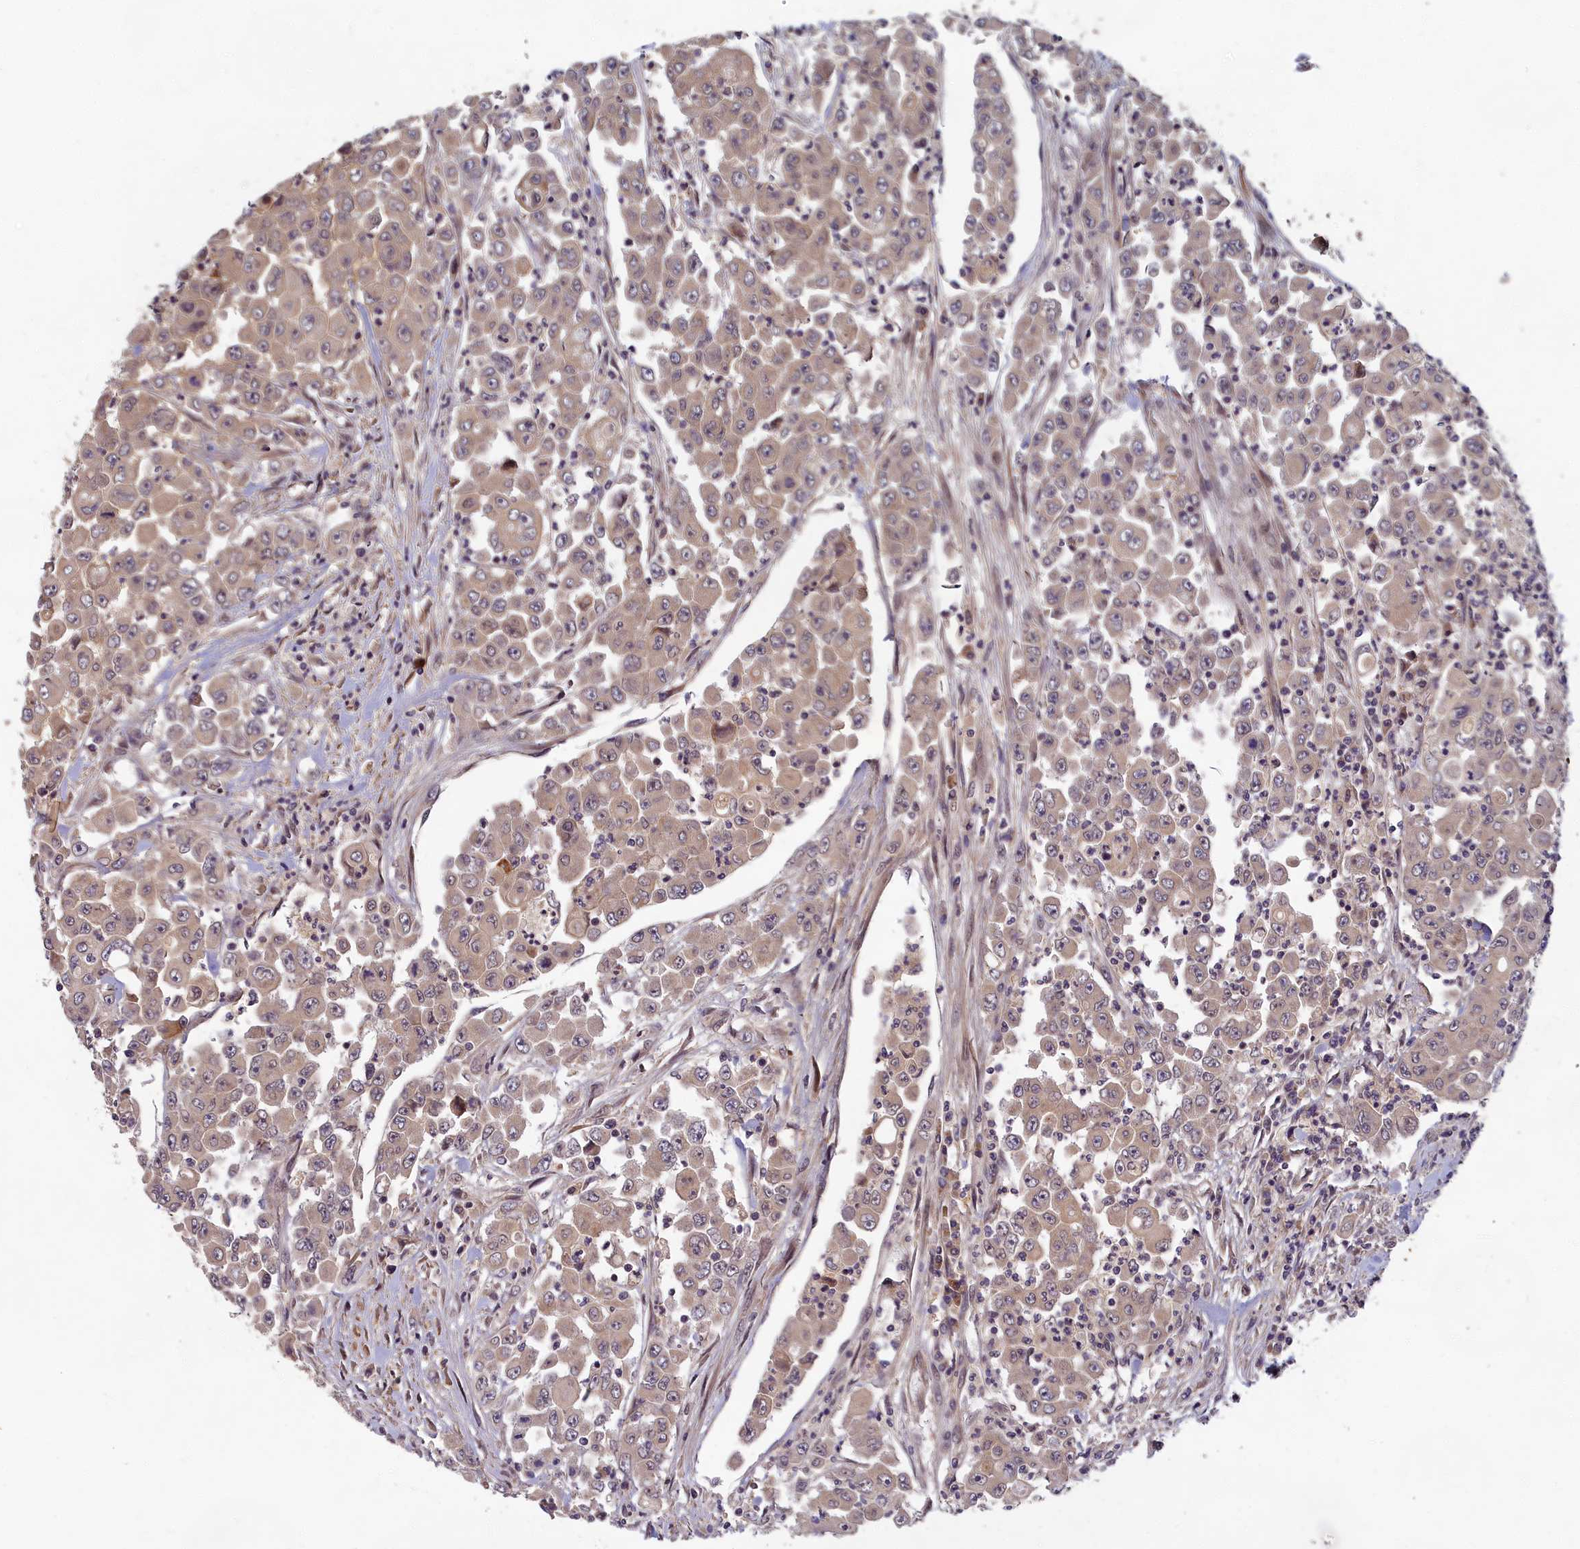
{"staining": {"intensity": "weak", "quantity": "<25%", "location": "cytoplasmic/membranous"}, "tissue": "colorectal cancer", "cell_type": "Tumor cells", "image_type": "cancer", "snomed": [{"axis": "morphology", "description": "Adenocarcinoma, NOS"}, {"axis": "topography", "description": "Colon"}], "caption": "This is an IHC histopathology image of human colorectal adenocarcinoma. There is no expression in tumor cells.", "gene": "EARS2", "patient": {"sex": "male", "age": 51}}